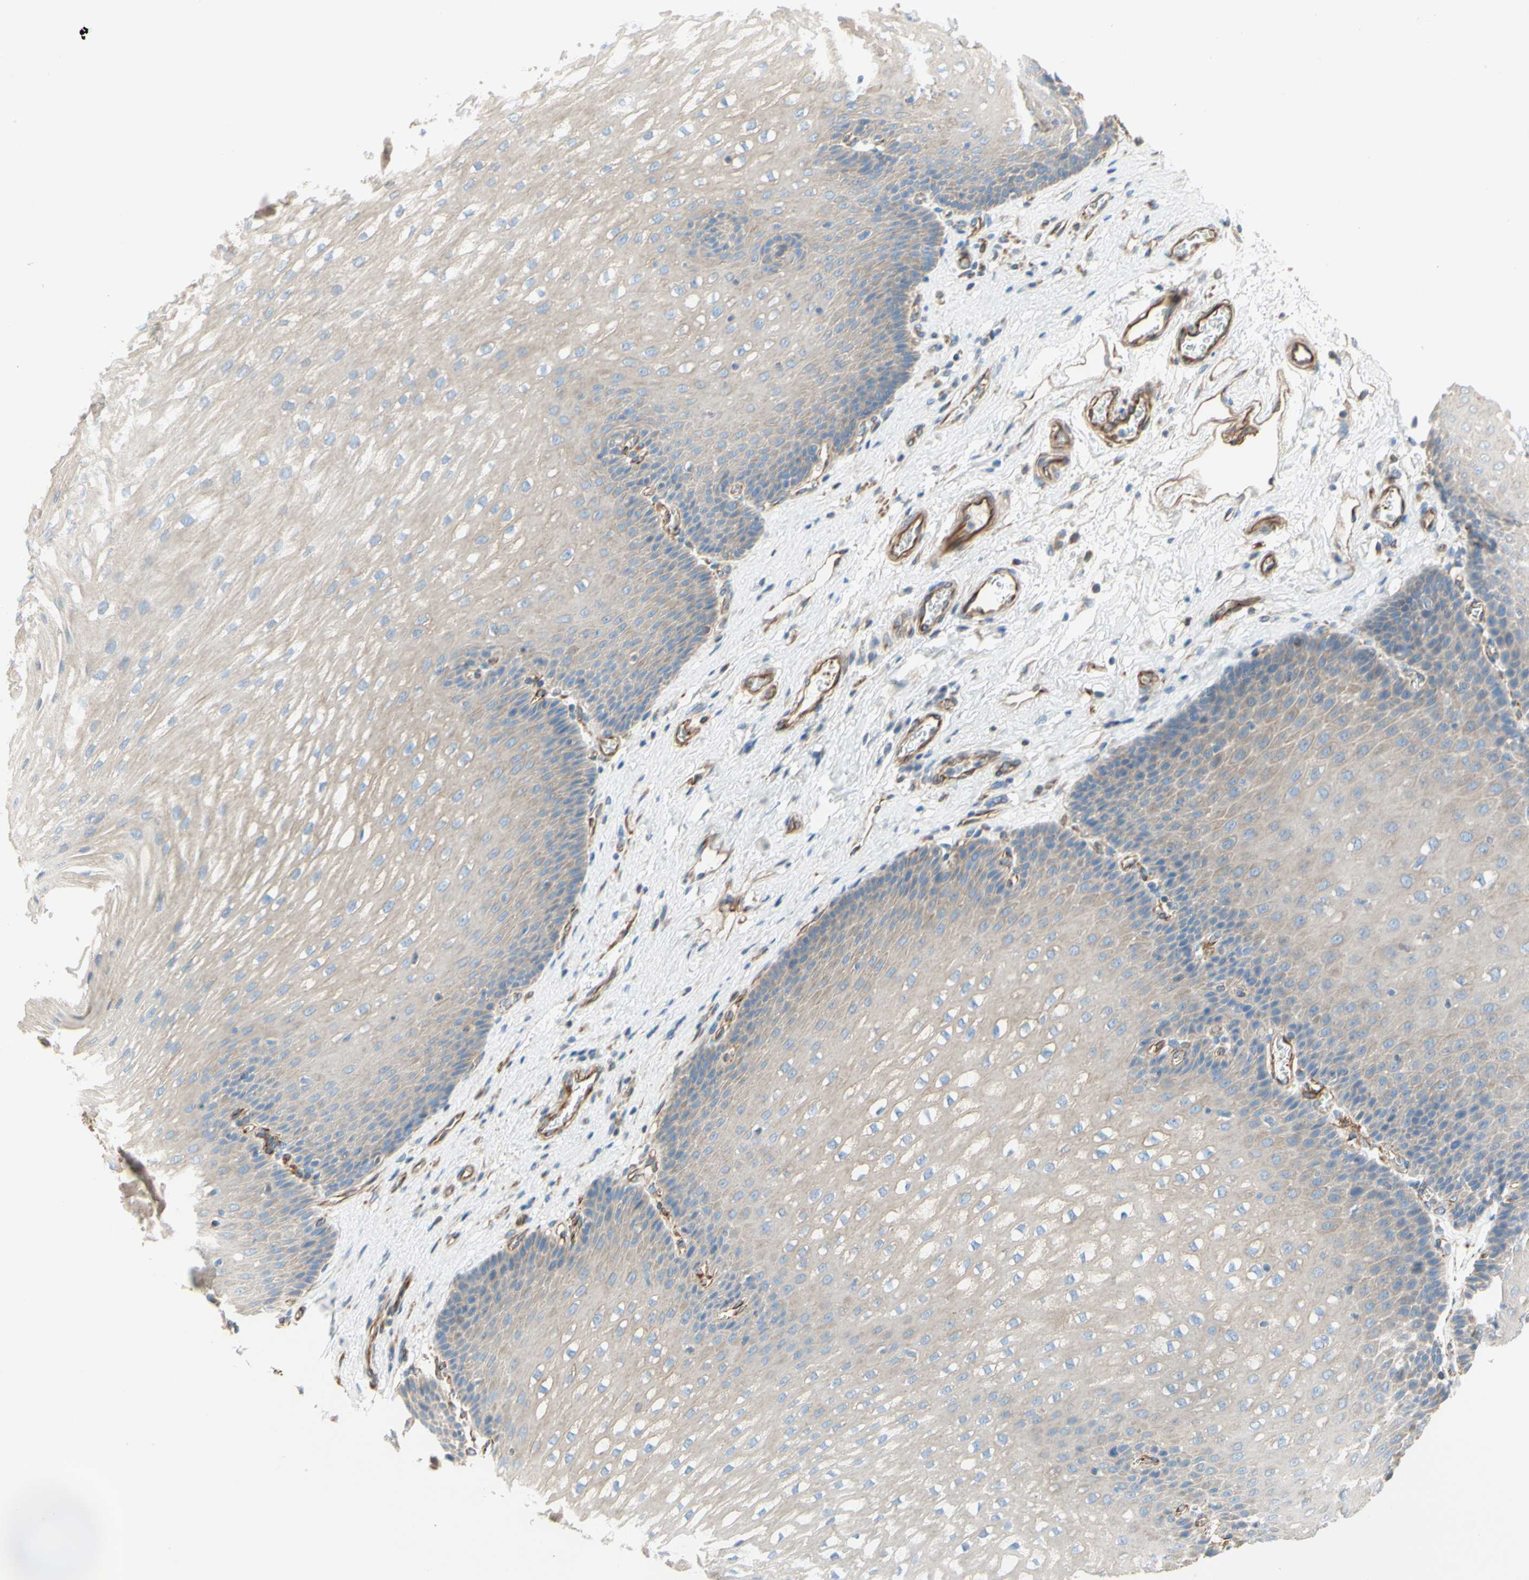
{"staining": {"intensity": "weak", "quantity": ">75%", "location": "cytoplasmic/membranous"}, "tissue": "esophagus", "cell_type": "Squamous epithelial cells", "image_type": "normal", "snomed": [{"axis": "morphology", "description": "Normal tissue, NOS"}, {"axis": "topography", "description": "Esophagus"}], "caption": "This is an image of immunohistochemistry staining of unremarkable esophagus, which shows weak expression in the cytoplasmic/membranous of squamous epithelial cells.", "gene": "ENDOD1", "patient": {"sex": "male", "age": 48}}